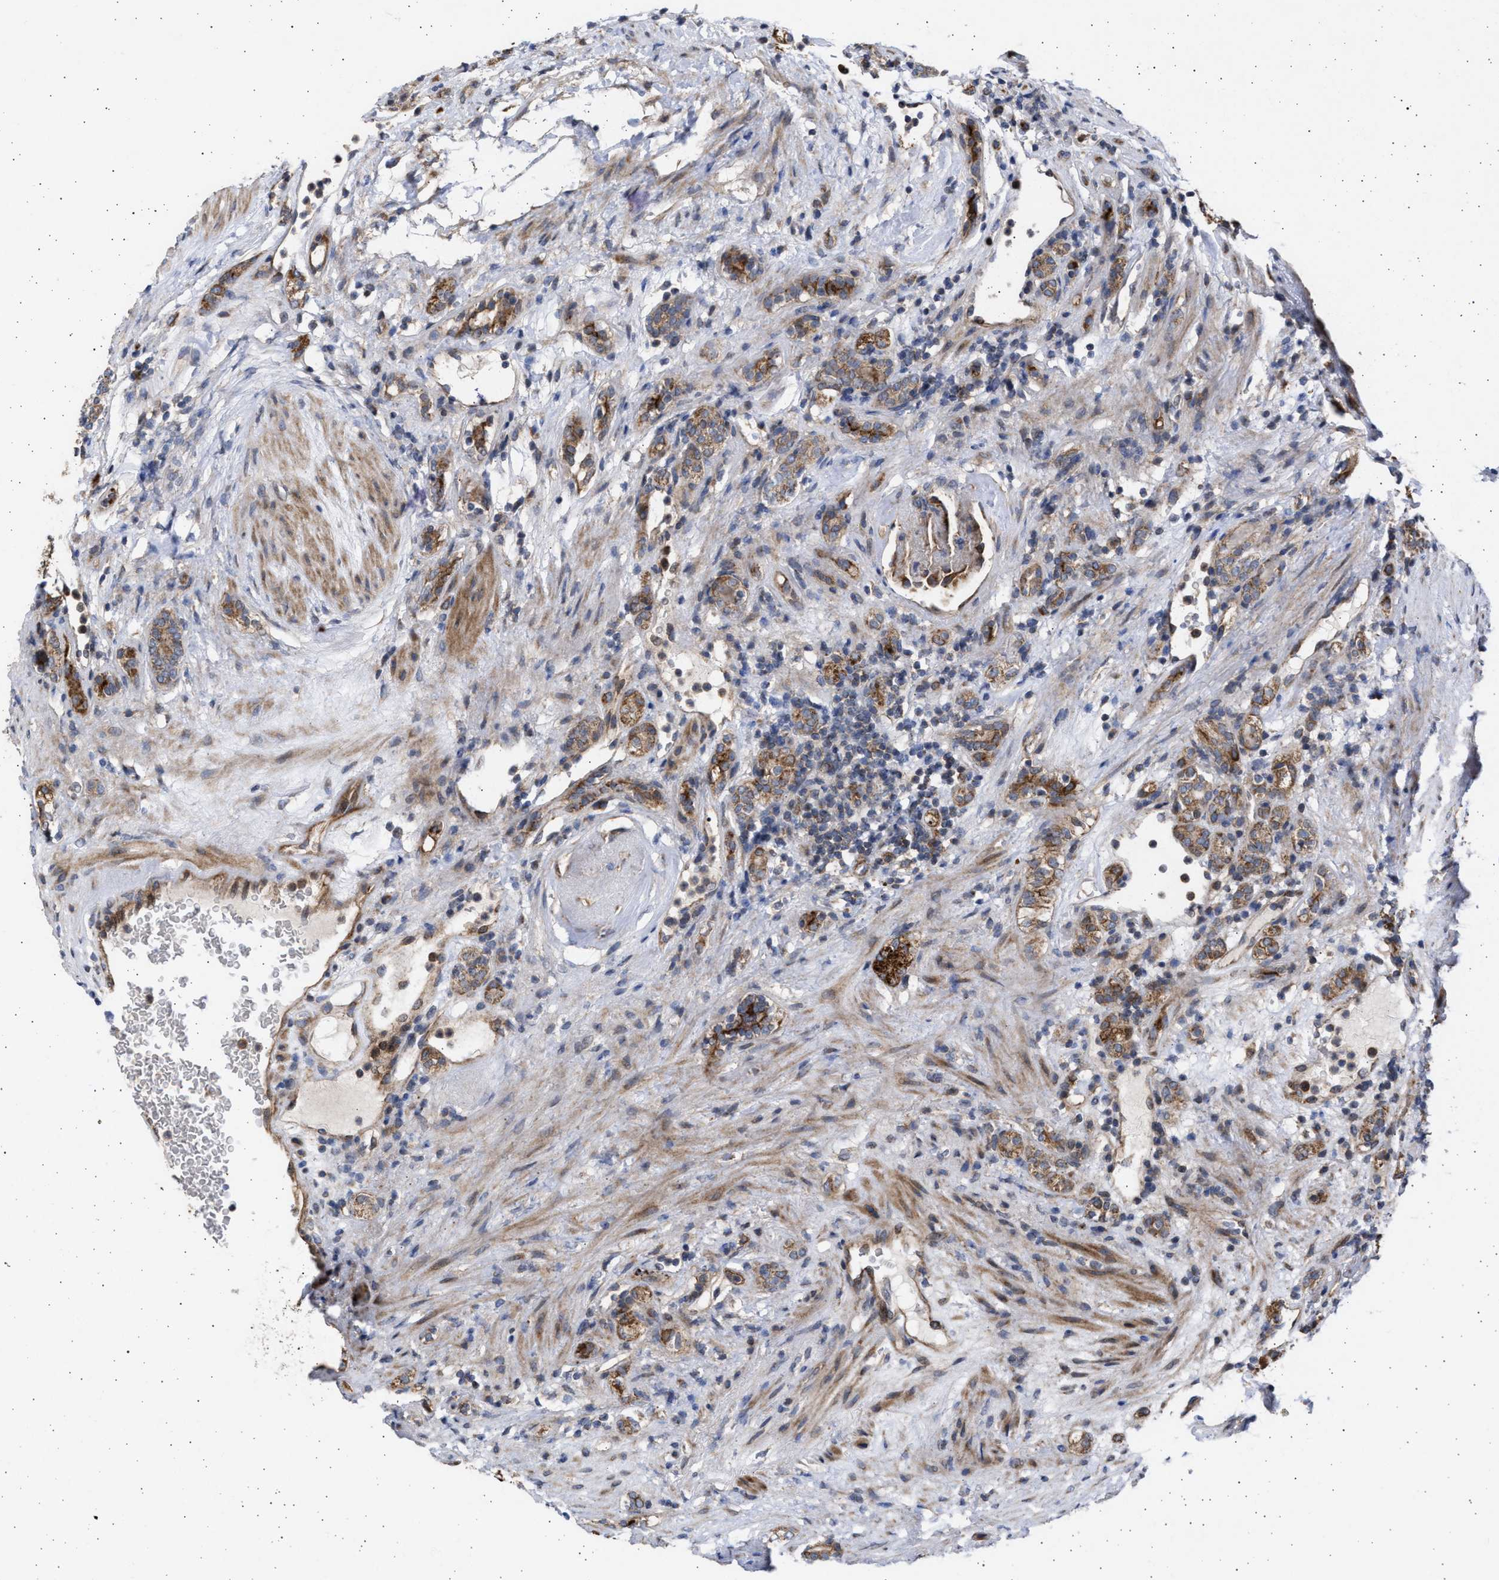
{"staining": {"intensity": "strong", "quantity": "25%-75%", "location": "cytoplasmic/membranous"}, "tissue": "renal cancer", "cell_type": "Tumor cells", "image_type": "cancer", "snomed": [{"axis": "morphology", "description": "Normal tissue, NOS"}, {"axis": "morphology", "description": "Adenocarcinoma, NOS"}, {"axis": "topography", "description": "Kidney"}], "caption": "An image showing strong cytoplasmic/membranous expression in approximately 25%-75% of tumor cells in renal cancer (adenocarcinoma), as visualized by brown immunohistochemical staining.", "gene": "TTC19", "patient": {"sex": "female", "age": 72}}